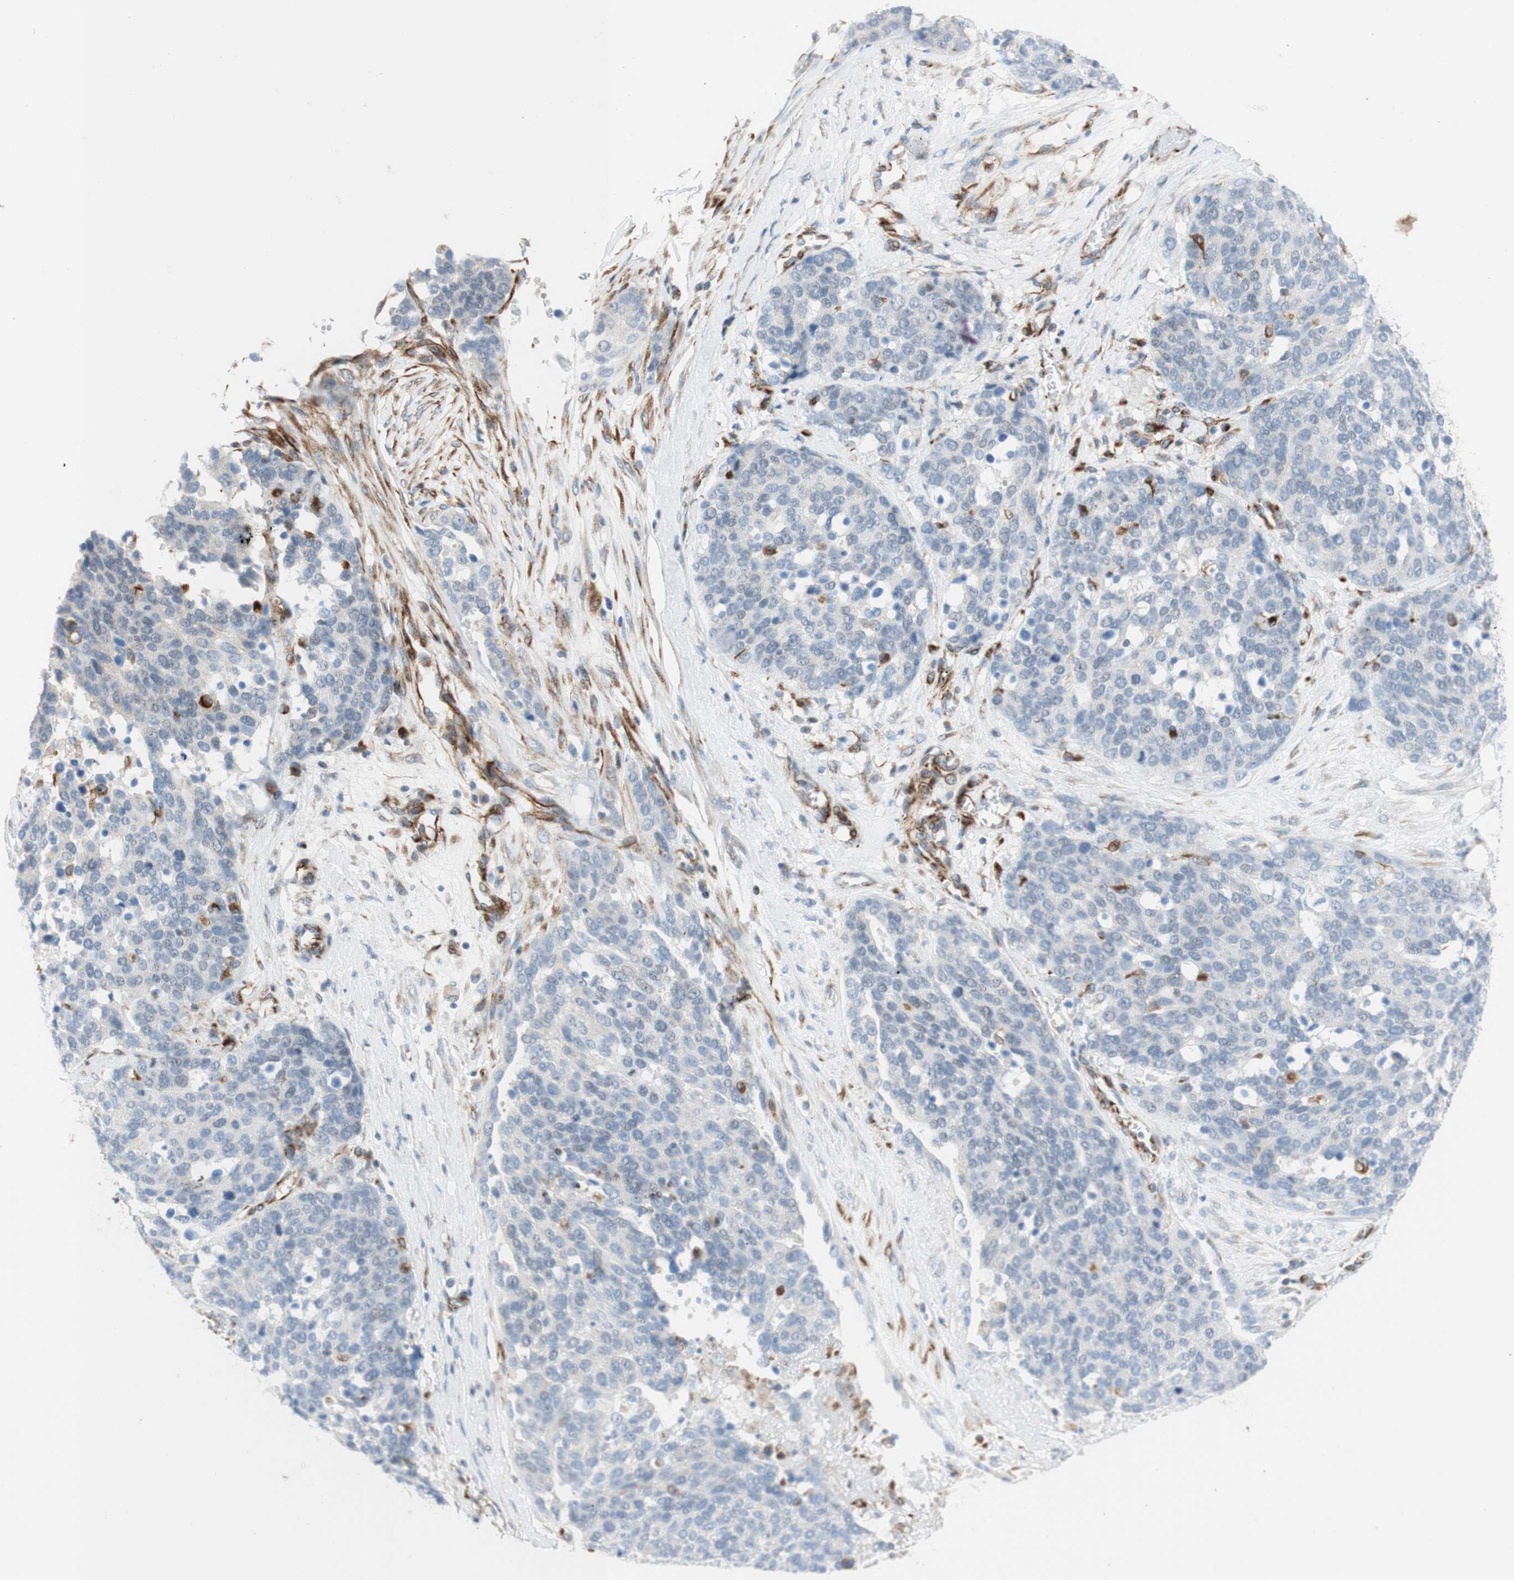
{"staining": {"intensity": "moderate", "quantity": "<25%", "location": "cytoplasmic/membranous"}, "tissue": "ovarian cancer", "cell_type": "Tumor cells", "image_type": "cancer", "snomed": [{"axis": "morphology", "description": "Cystadenocarcinoma, serous, NOS"}, {"axis": "topography", "description": "Ovary"}], "caption": "This photomicrograph reveals ovarian serous cystadenocarcinoma stained with immunohistochemistry (IHC) to label a protein in brown. The cytoplasmic/membranous of tumor cells show moderate positivity for the protein. Nuclei are counter-stained blue.", "gene": "POU2AF1", "patient": {"sex": "female", "age": 44}}